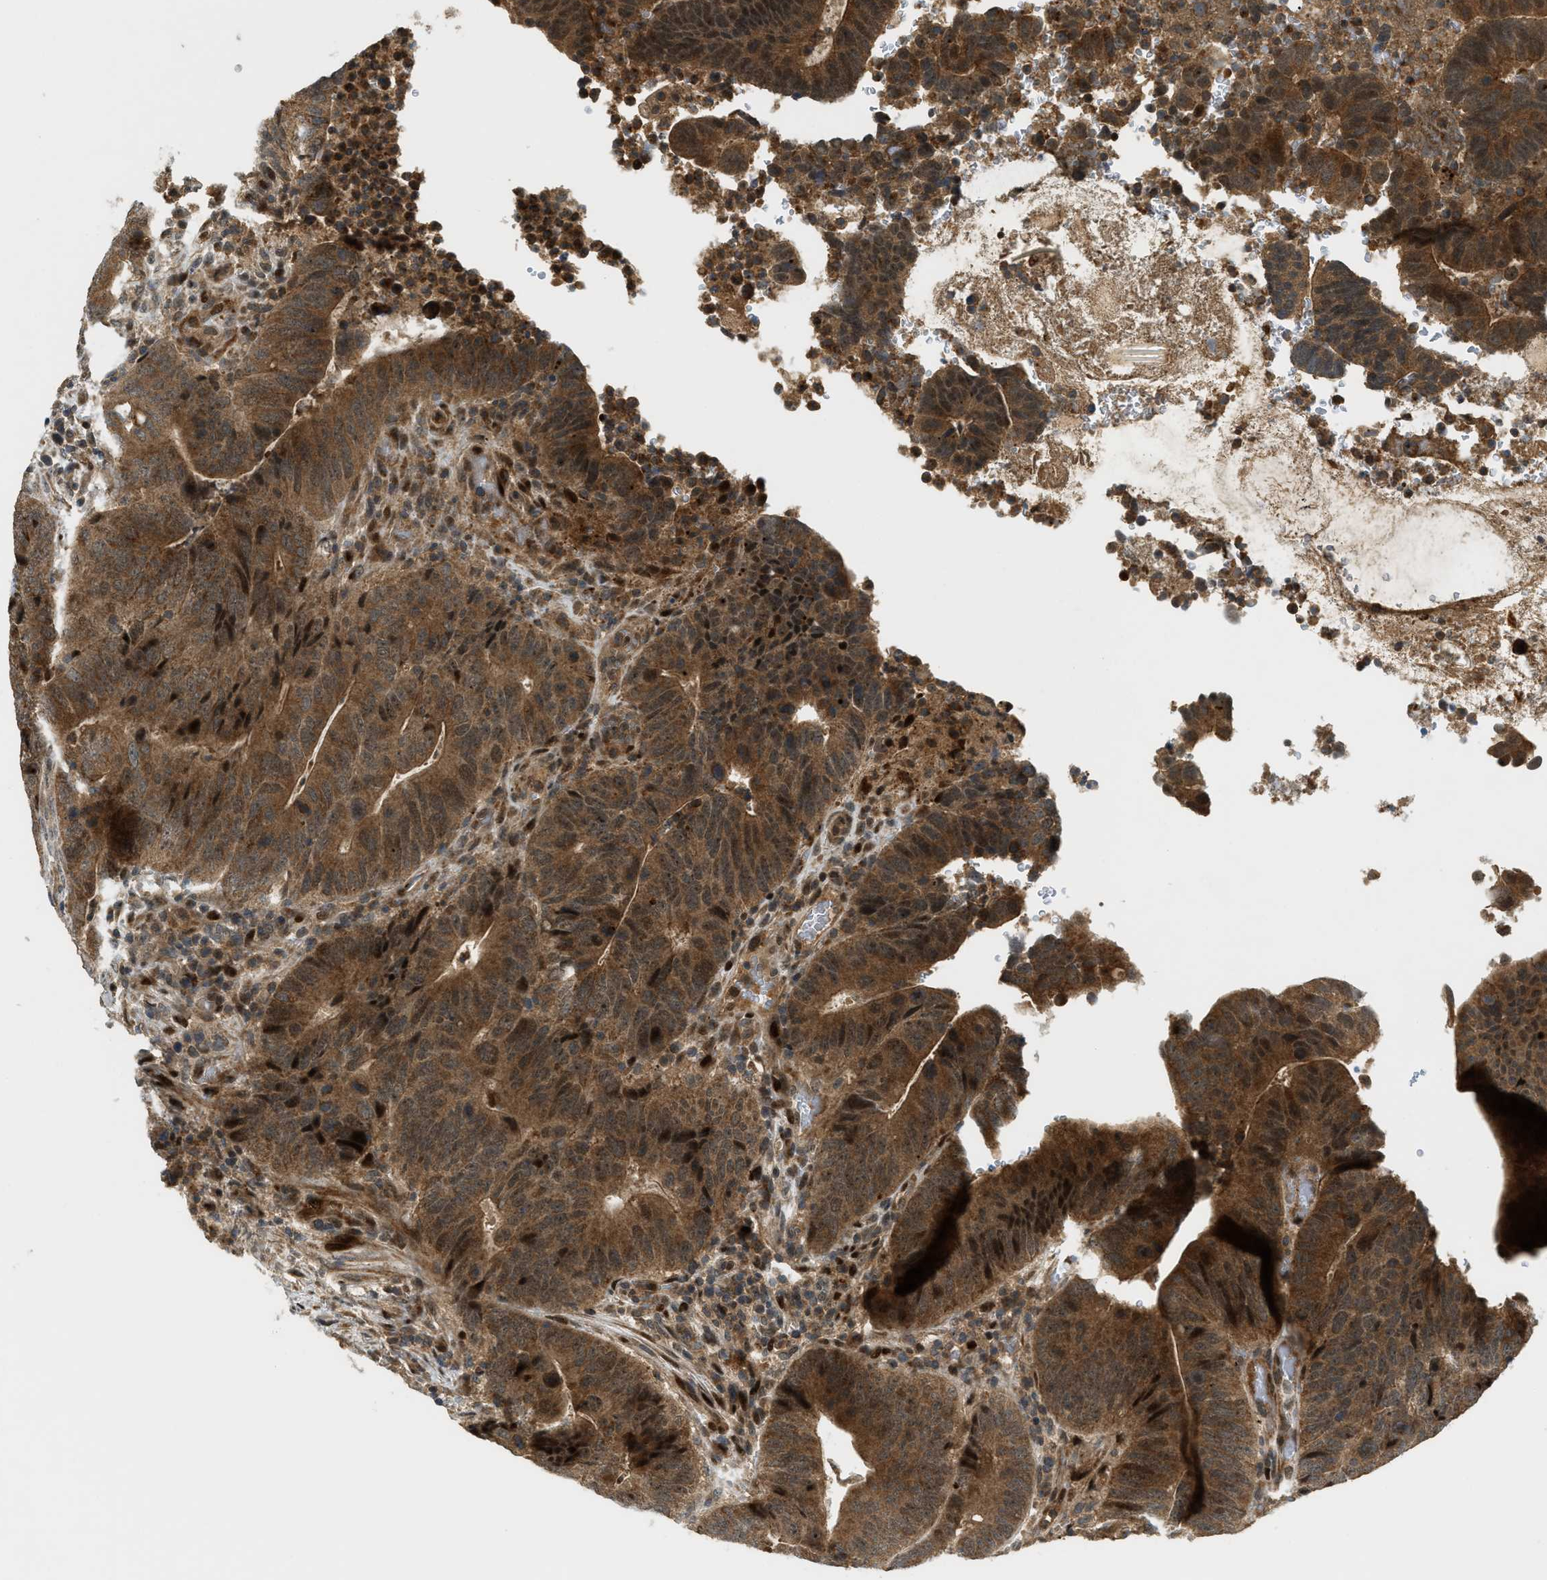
{"staining": {"intensity": "moderate", "quantity": ">75%", "location": "cytoplasmic/membranous,nuclear"}, "tissue": "colorectal cancer", "cell_type": "Tumor cells", "image_type": "cancer", "snomed": [{"axis": "morphology", "description": "Adenocarcinoma, NOS"}, {"axis": "topography", "description": "Colon"}], "caption": "Adenocarcinoma (colorectal) stained for a protein exhibits moderate cytoplasmic/membranous and nuclear positivity in tumor cells.", "gene": "TRAPPC14", "patient": {"sex": "male", "age": 56}}